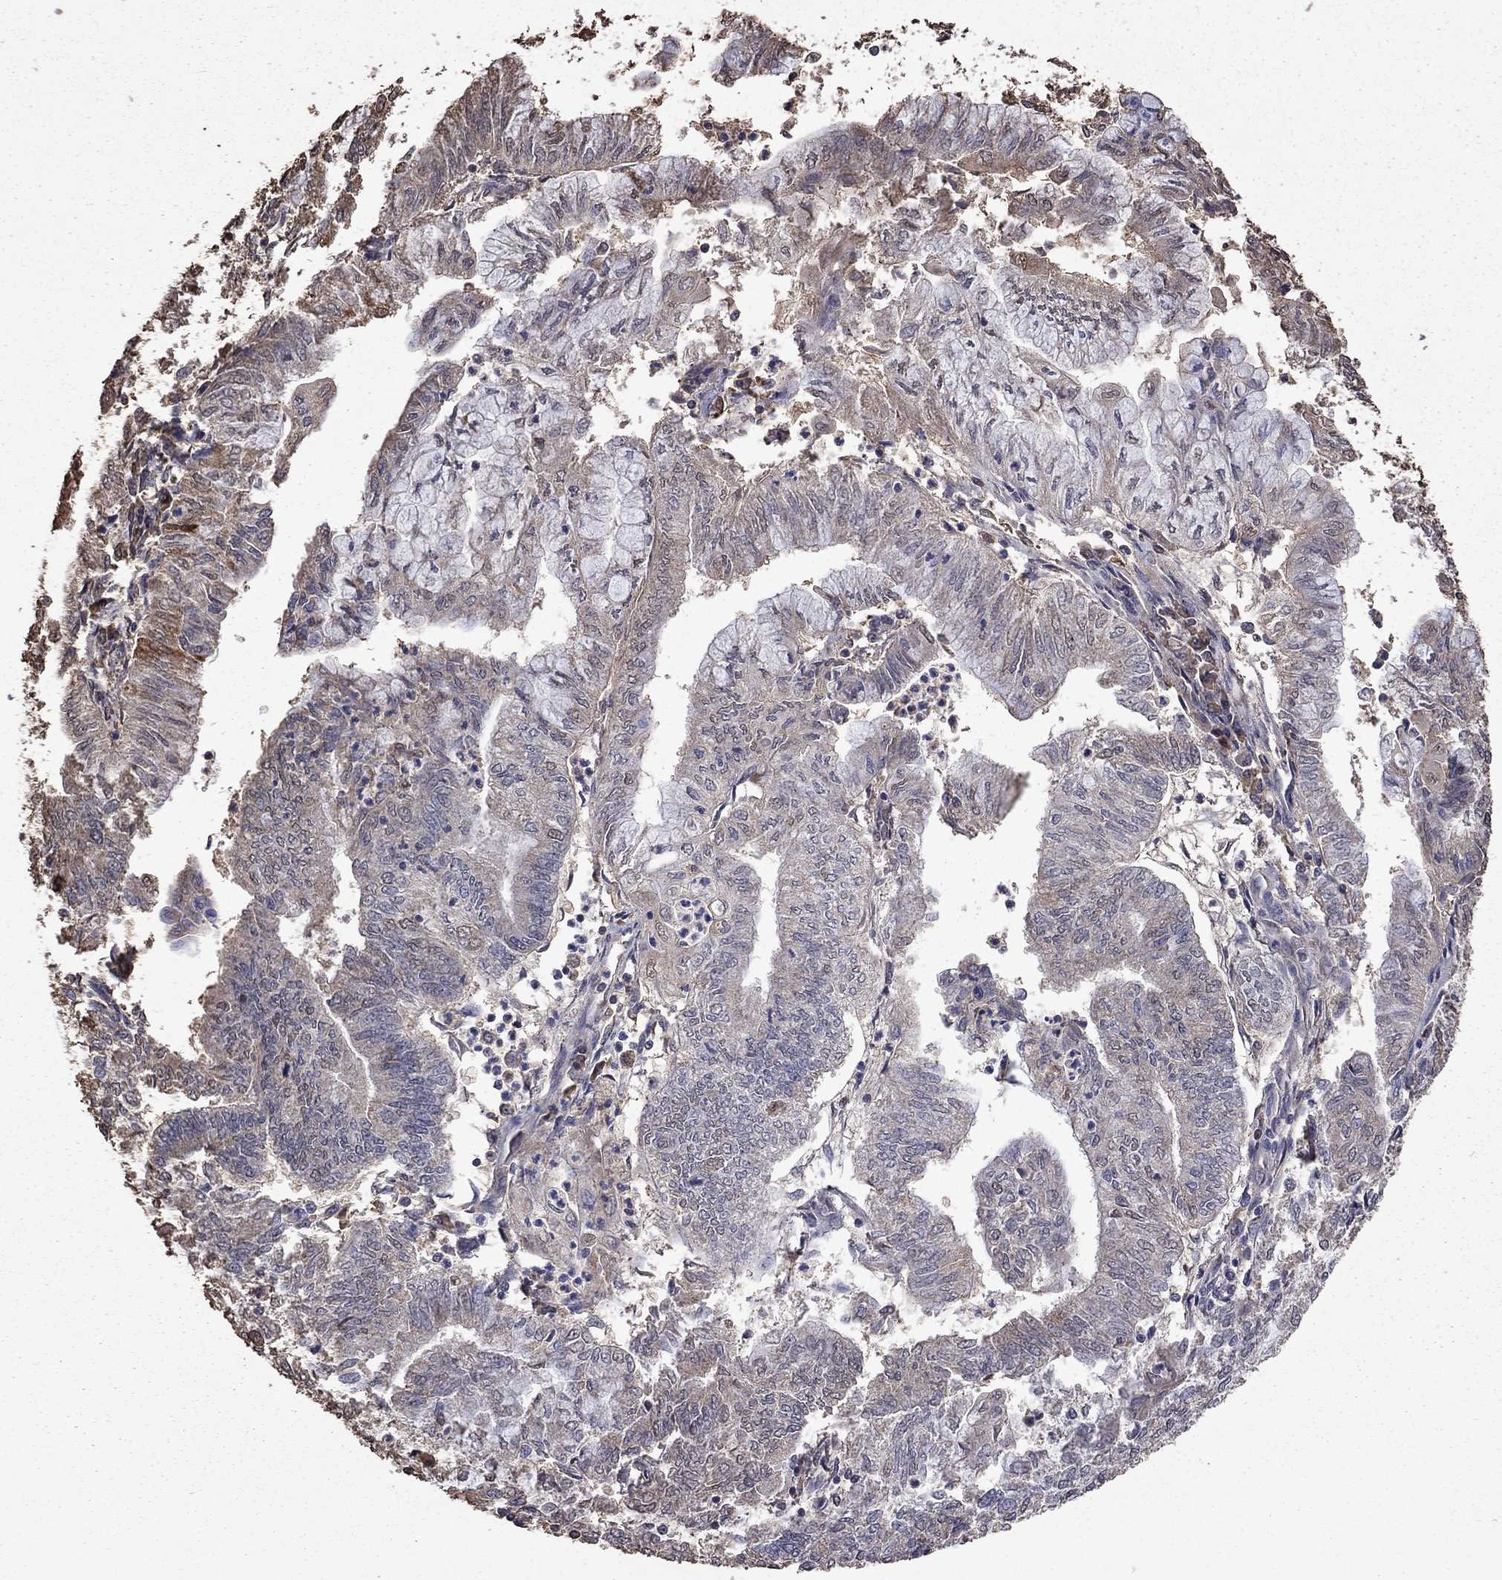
{"staining": {"intensity": "strong", "quantity": "<25%", "location": "cytoplasmic/membranous"}, "tissue": "endometrial cancer", "cell_type": "Tumor cells", "image_type": "cancer", "snomed": [{"axis": "morphology", "description": "Adenocarcinoma, NOS"}, {"axis": "topography", "description": "Endometrium"}], "caption": "Adenocarcinoma (endometrial) stained for a protein (brown) demonstrates strong cytoplasmic/membranous positive staining in about <25% of tumor cells.", "gene": "SERPINA5", "patient": {"sex": "female", "age": 59}}